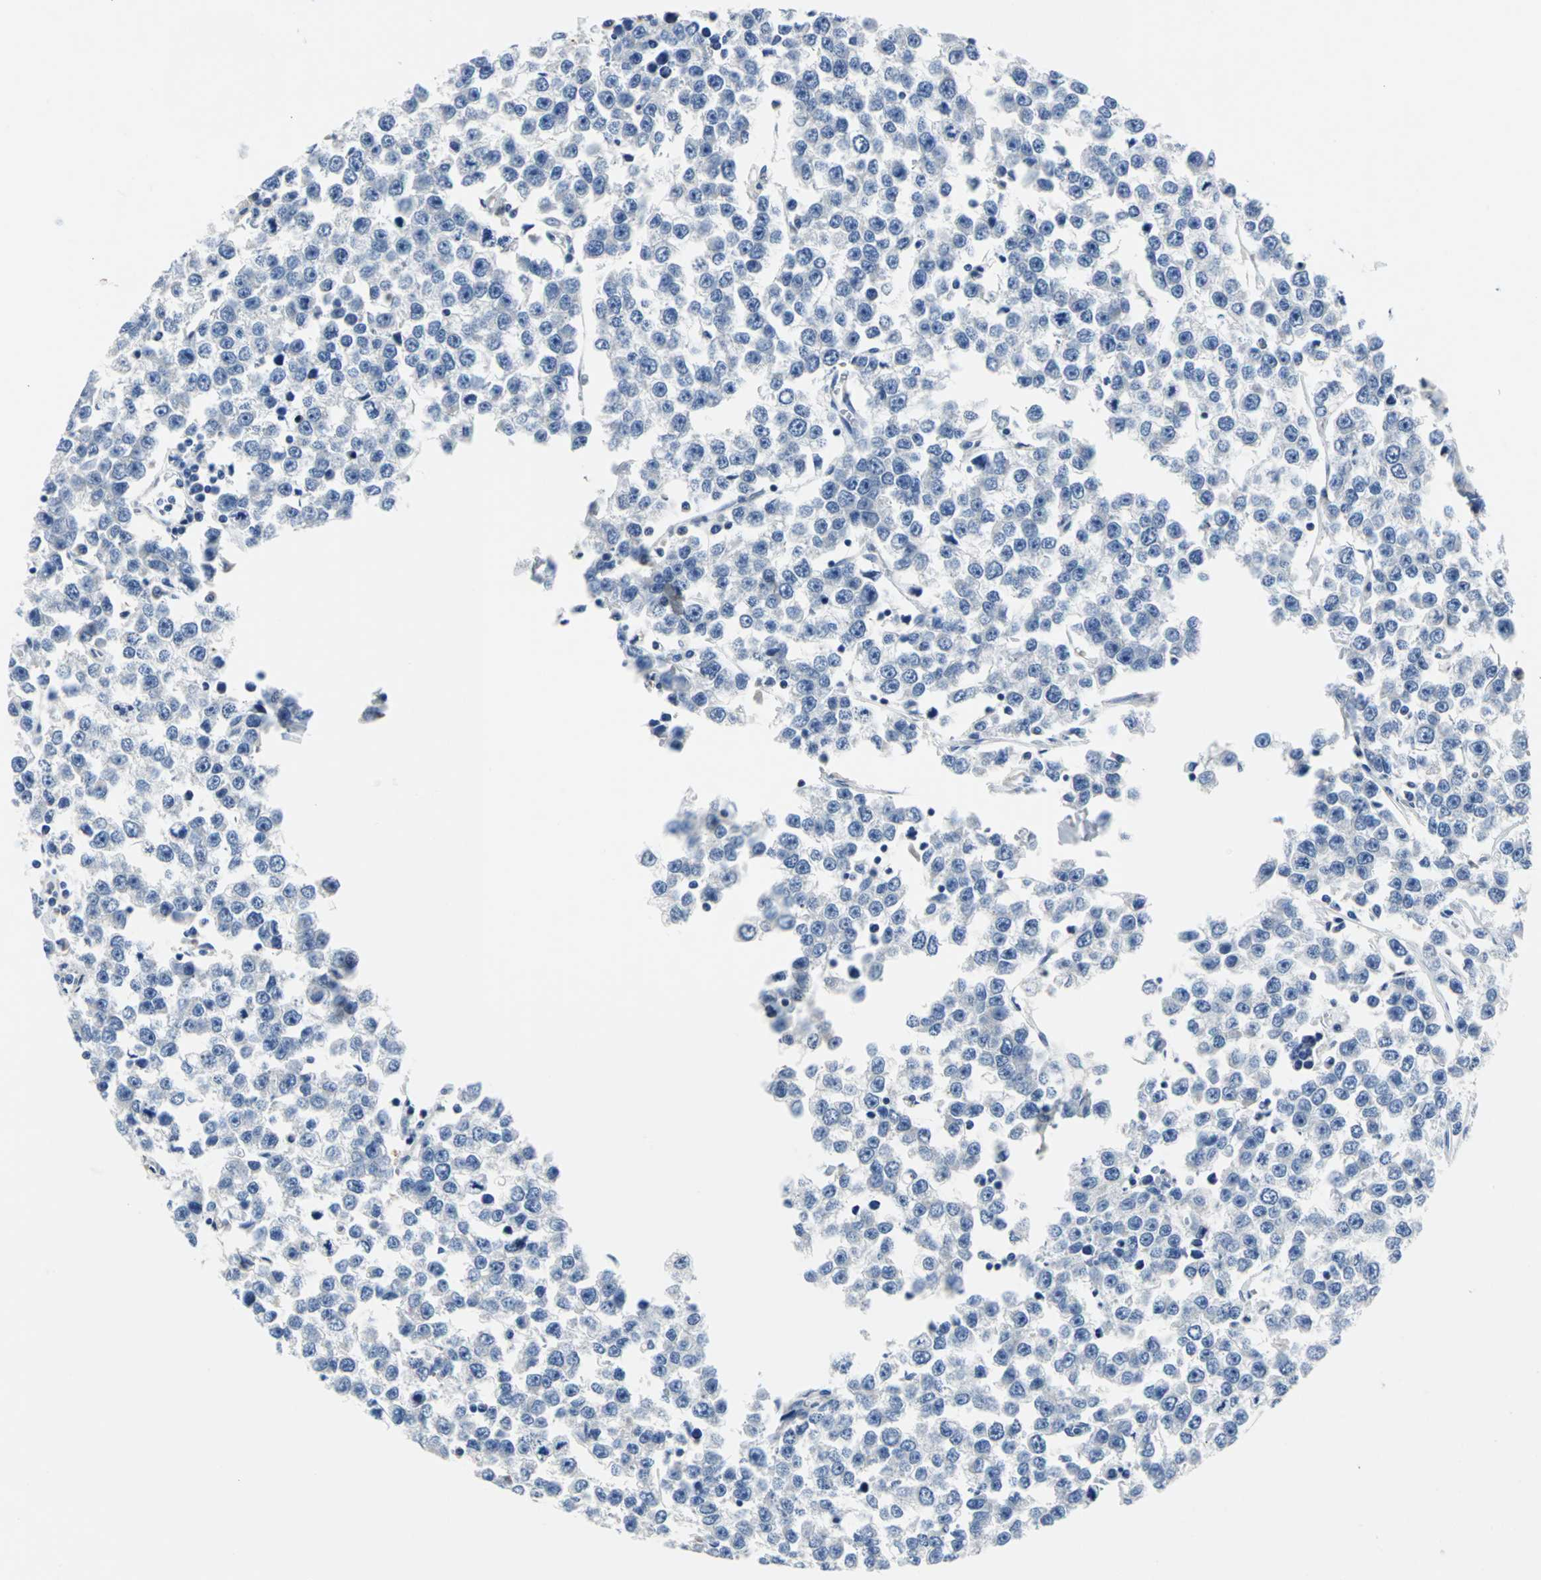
{"staining": {"intensity": "negative", "quantity": "none", "location": "none"}, "tissue": "testis cancer", "cell_type": "Tumor cells", "image_type": "cancer", "snomed": [{"axis": "morphology", "description": "Seminoma, NOS"}, {"axis": "morphology", "description": "Carcinoma, Embryonal, NOS"}, {"axis": "topography", "description": "Testis"}], "caption": "Testis seminoma was stained to show a protein in brown. There is no significant expression in tumor cells.", "gene": "IFI6", "patient": {"sex": "male", "age": 52}}